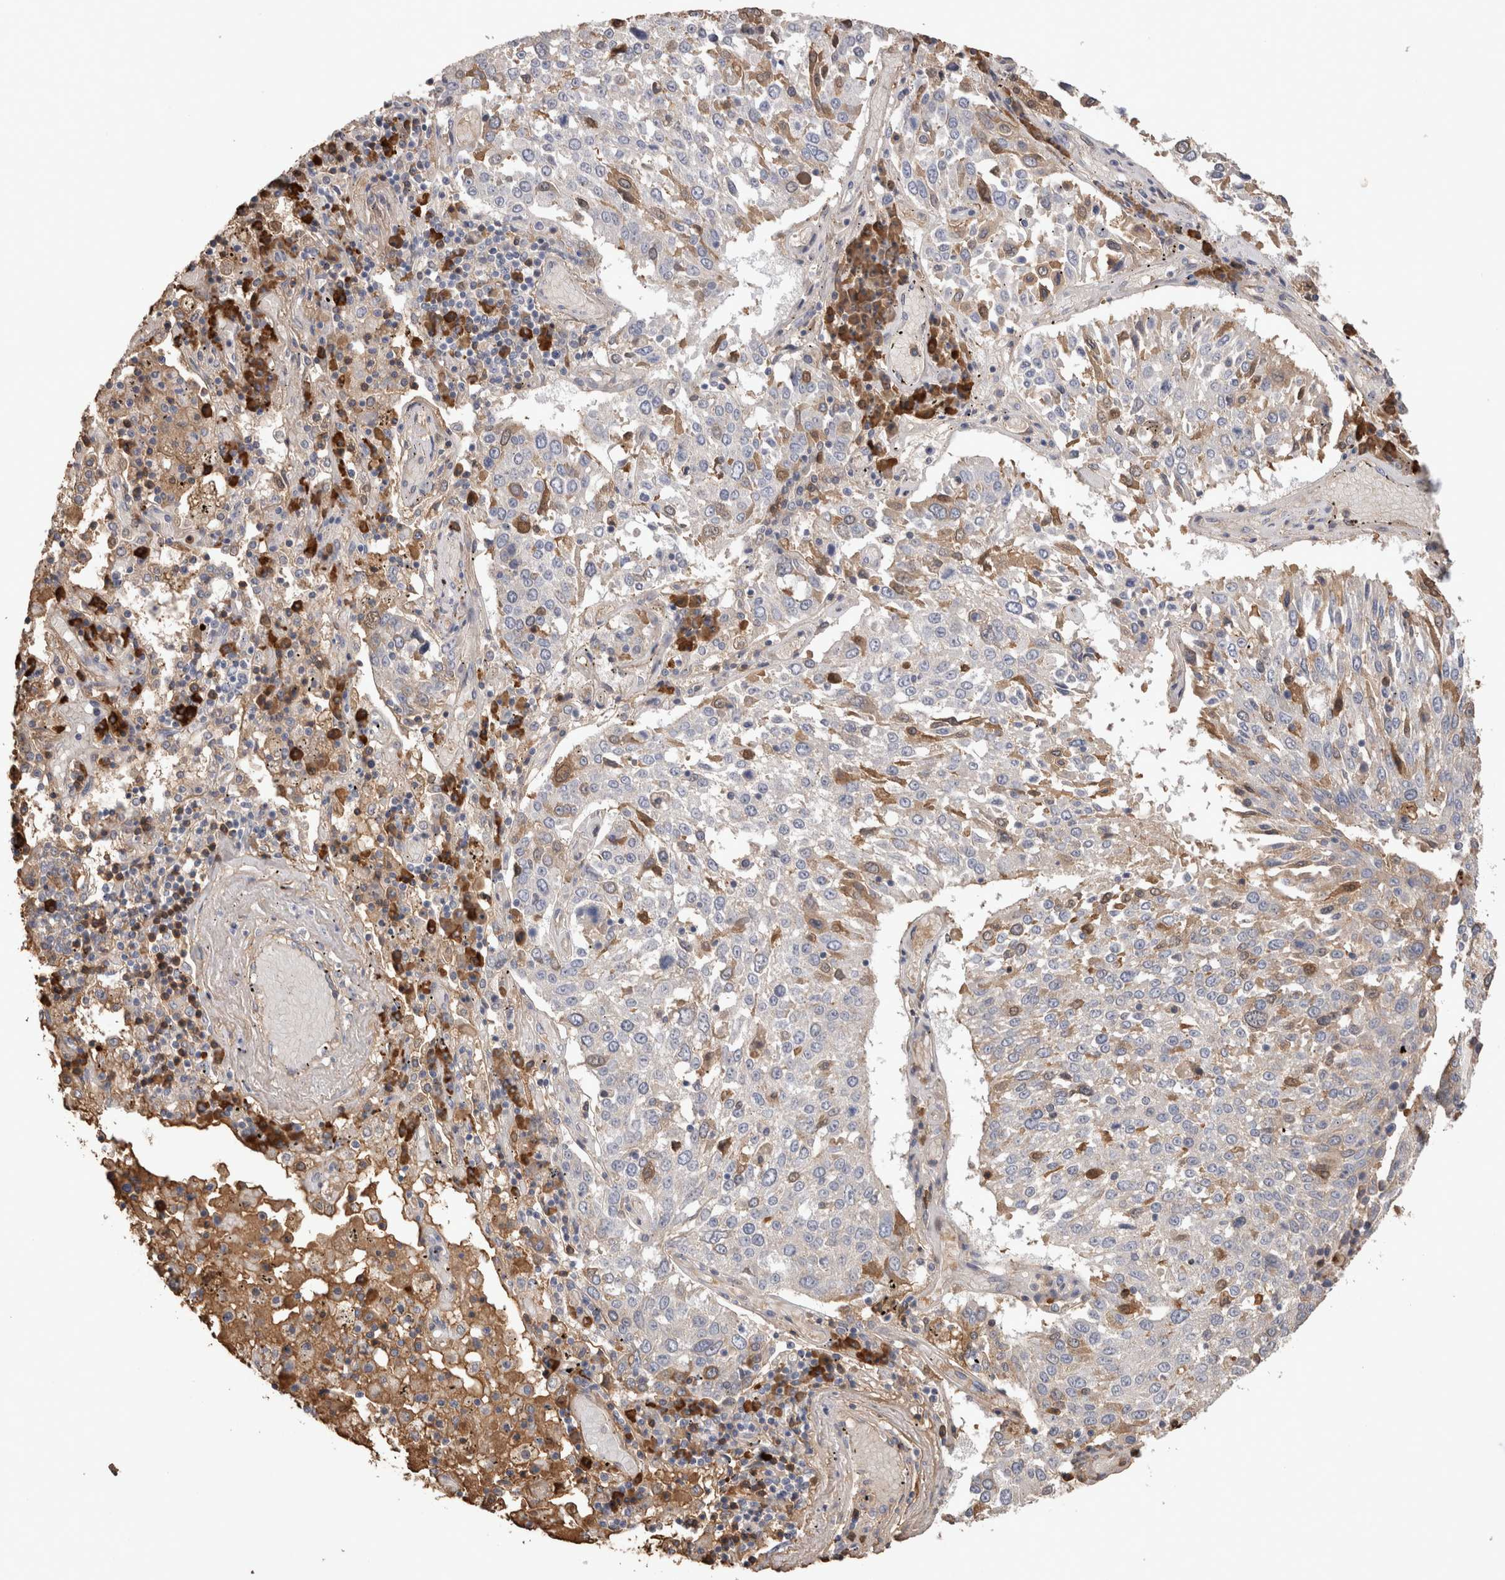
{"staining": {"intensity": "moderate", "quantity": "<25%", "location": "cytoplasmic/membranous"}, "tissue": "lung cancer", "cell_type": "Tumor cells", "image_type": "cancer", "snomed": [{"axis": "morphology", "description": "Squamous cell carcinoma, NOS"}, {"axis": "topography", "description": "Lung"}], "caption": "Immunohistochemical staining of human lung squamous cell carcinoma shows low levels of moderate cytoplasmic/membranous protein expression in approximately <25% of tumor cells. Nuclei are stained in blue.", "gene": "PPP3CC", "patient": {"sex": "male", "age": 65}}